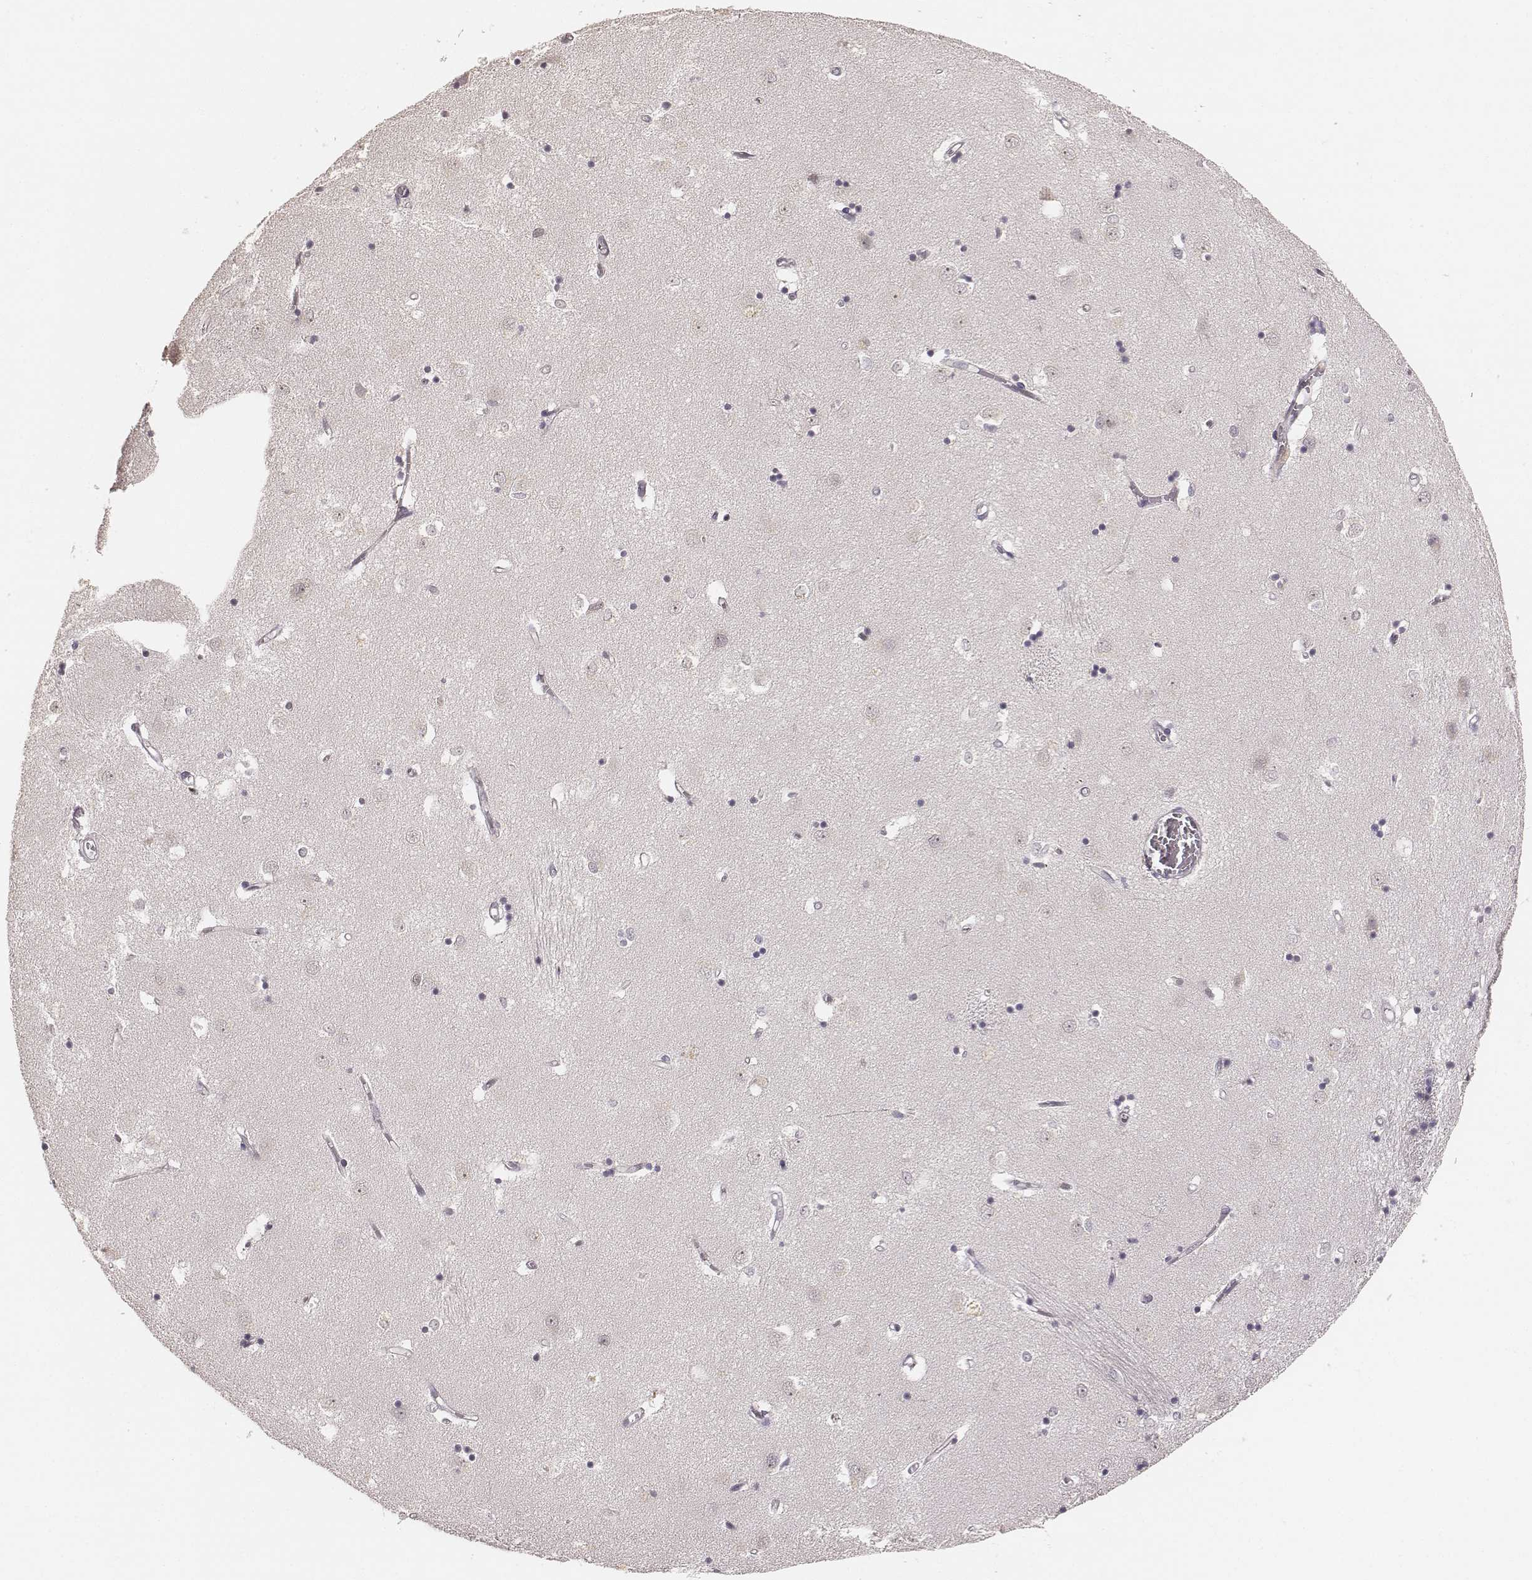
{"staining": {"intensity": "negative", "quantity": "none", "location": "none"}, "tissue": "caudate", "cell_type": "Glial cells", "image_type": "normal", "snomed": [{"axis": "morphology", "description": "Normal tissue, NOS"}, {"axis": "topography", "description": "Lateral ventricle wall"}], "caption": "The micrograph demonstrates no staining of glial cells in unremarkable caudate. Nuclei are stained in blue.", "gene": "LY6K", "patient": {"sex": "male", "age": 54}}